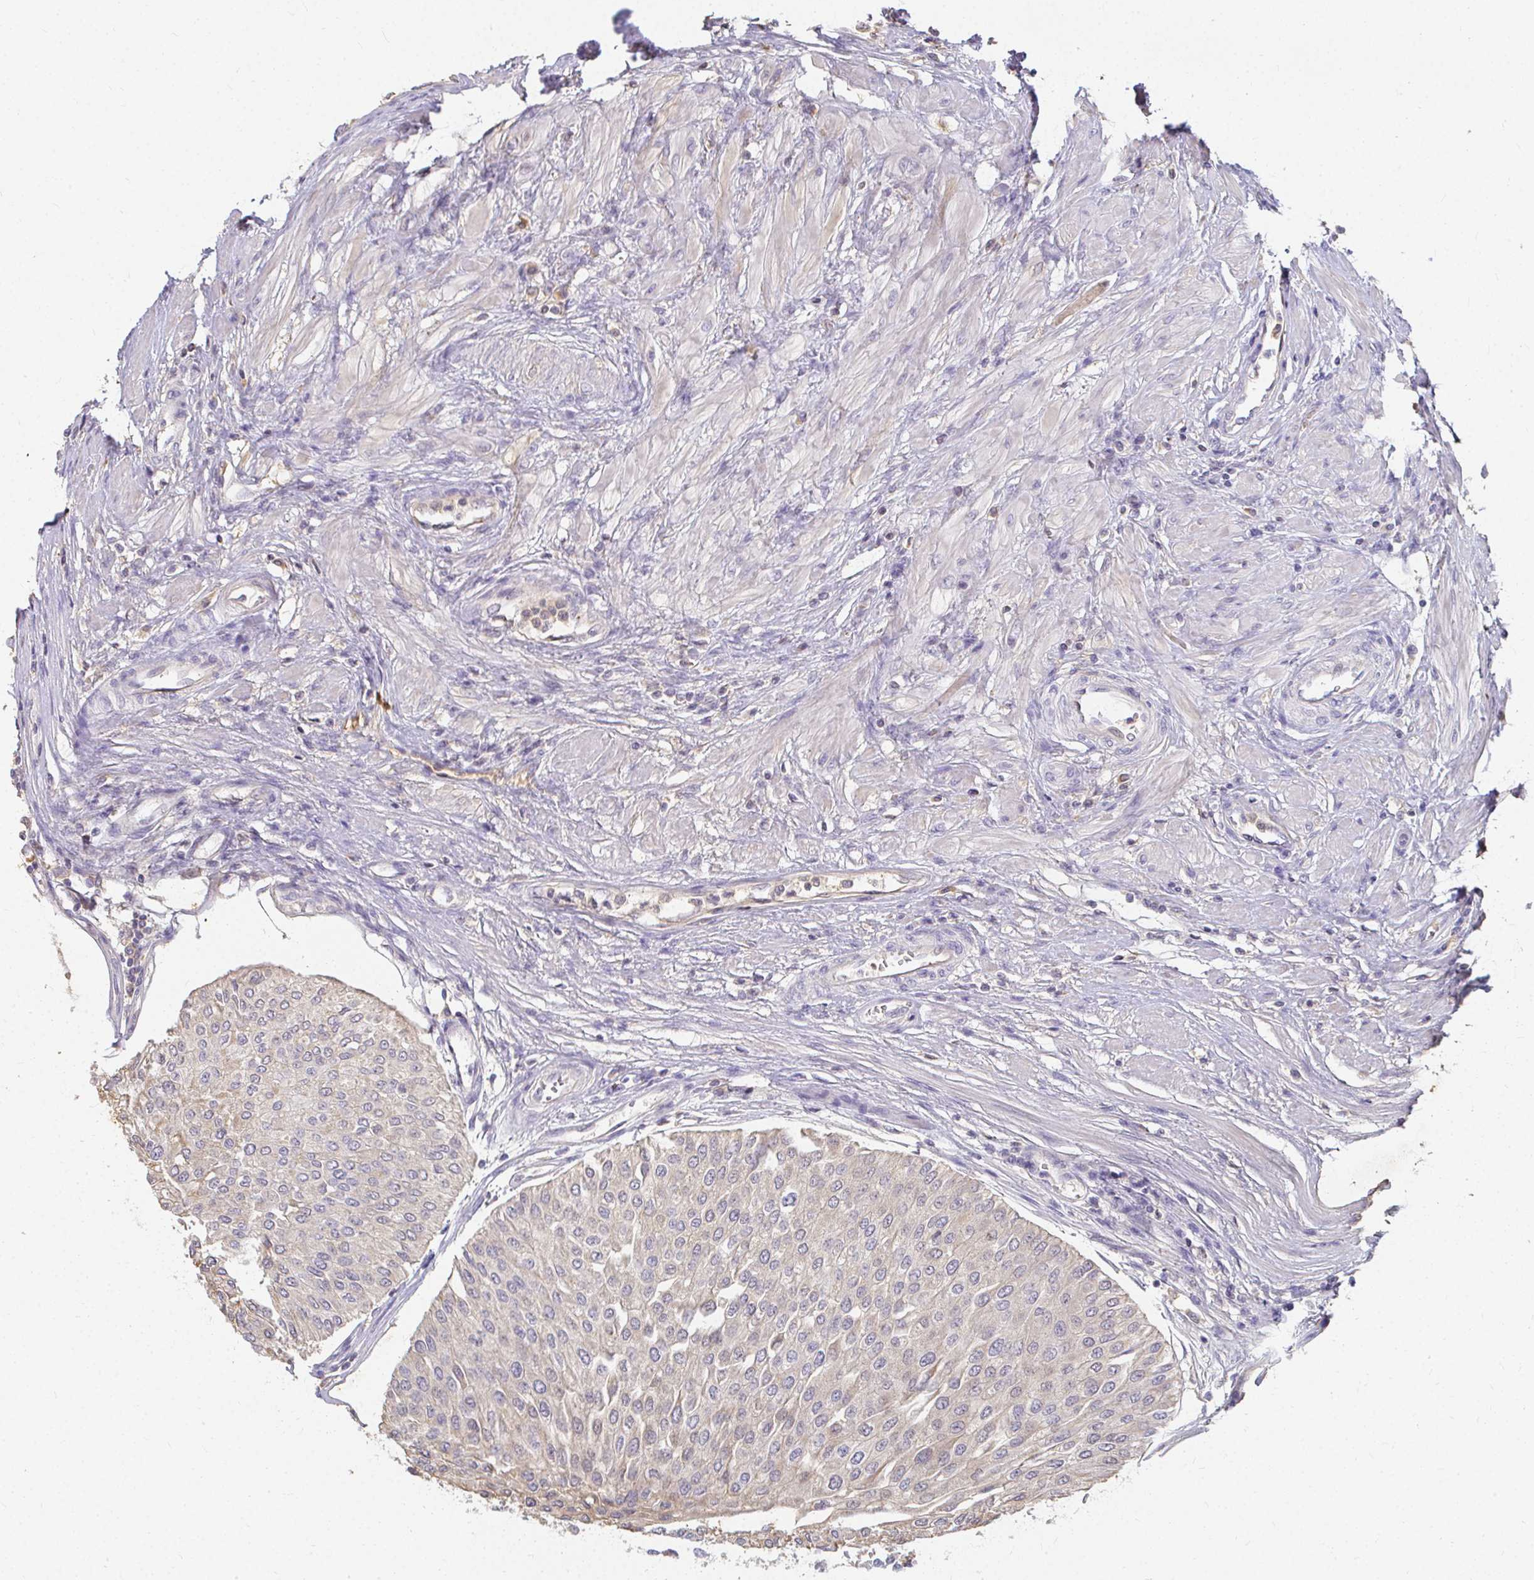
{"staining": {"intensity": "negative", "quantity": "none", "location": "none"}, "tissue": "urothelial cancer", "cell_type": "Tumor cells", "image_type": "cancer", "snomed": [{"axis": "morphology", "description": "Urothelial carcinoma, NOS"}, {"axis": "topography", "description": "Urinary bladder"}], "caption": "Tumor cells are negative for brown protein staining in transitional cell carcinoma. (DAB immunohistochemistry, high magnification).", "gene": "LOXL4", "patient": {"sex": "male", "age": 67}}